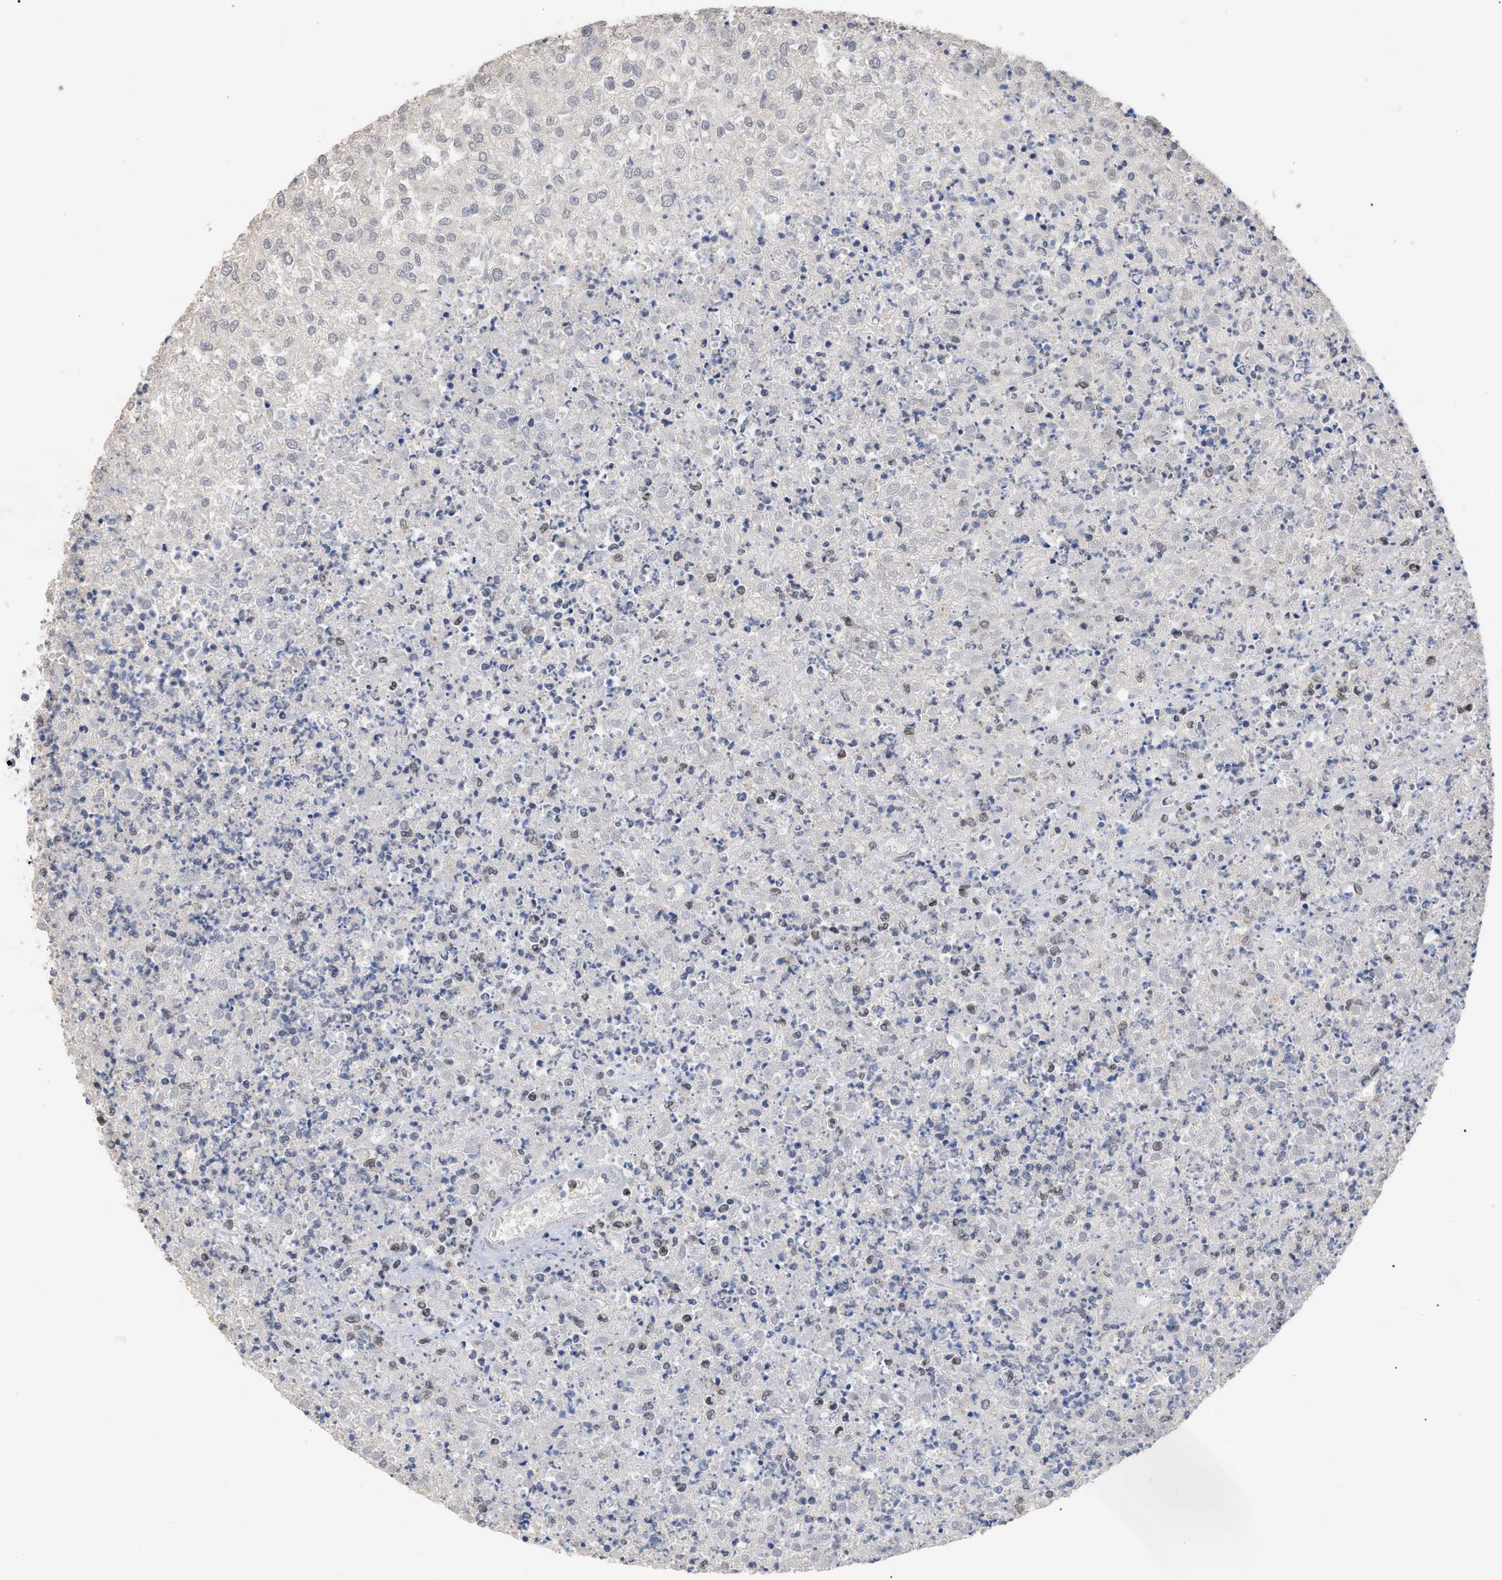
{"staining": {"intensity": "negative", "quantity": "none", "location": "none"}, "tissue": "renal cancer", "cell_type": "Tumor cells", "image_type": "cancer", "snomed": [{"axis": "morphology", "description": "Adenocarcinoma, NOS"}, {"axis": "topography", "description": "Kidney"}], "caption": "This is an immunohistochemistry (IHC) photomicrograph of human renal cancer (adenocarcinoma). There is no staining in tumor cells.", "gene": "JAZF1", "patient": {"sex": "female", "age": 54}}